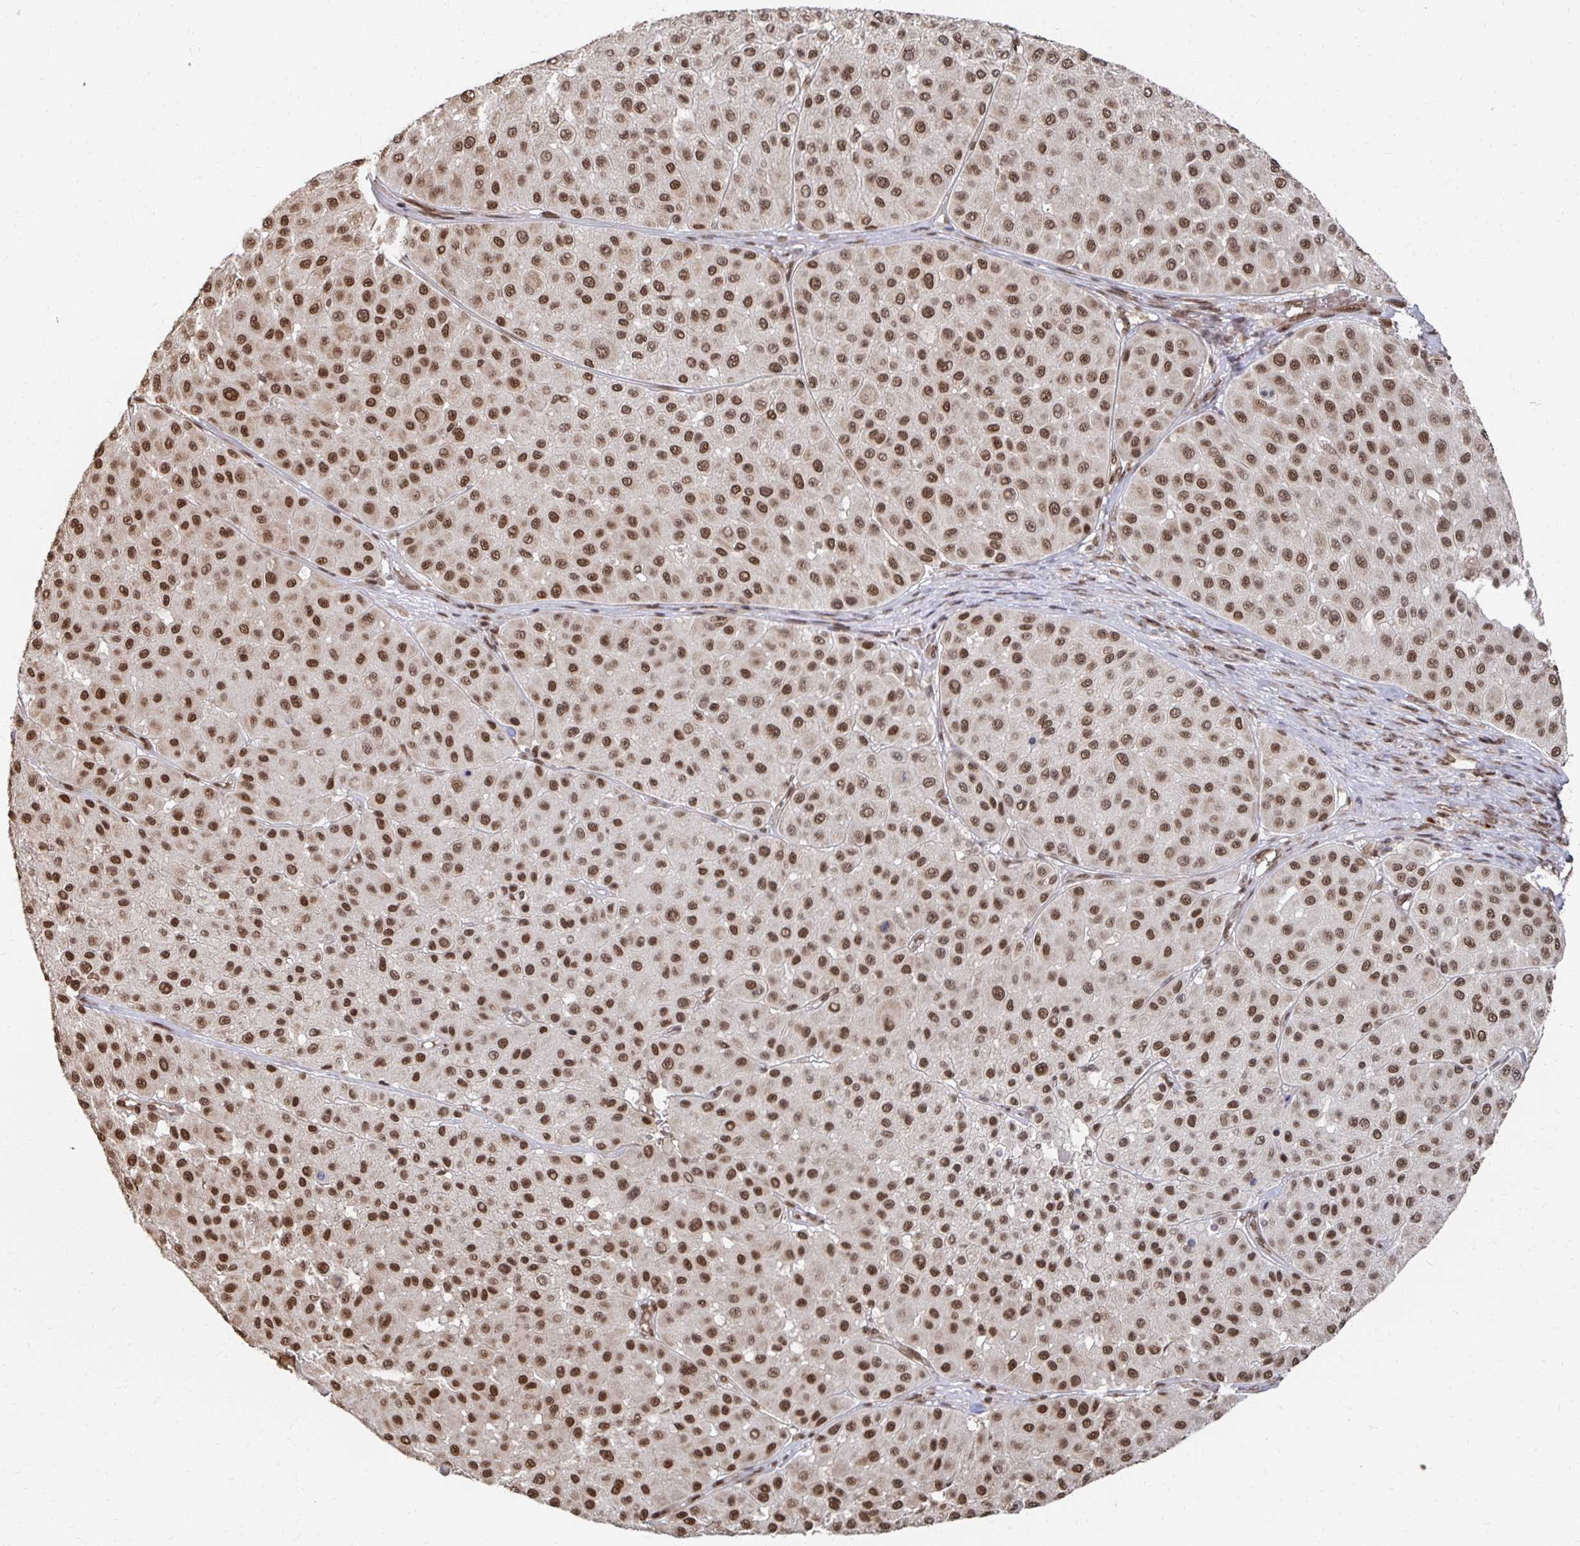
{"staining": {"intensity": "strong", "quantity": ">75%", "location": "nuclear"}, "tissue": "melanoma", "cell_type": "Tumor cells", "image_type": "cancer", "snomed": [{"axis": "morphology", "description": "Malignant melanoma, Metastatic site"}, {"axis": "topography", "description": "Smooth muscle"}], "caption": "There is high levels of strong nuclear staining in tumor cells of melanoma, as demonstrated by immunohistochemical staining (brown color).", "gene": "GTF3C6", "patient": {"sex": "male", "age": 41}}